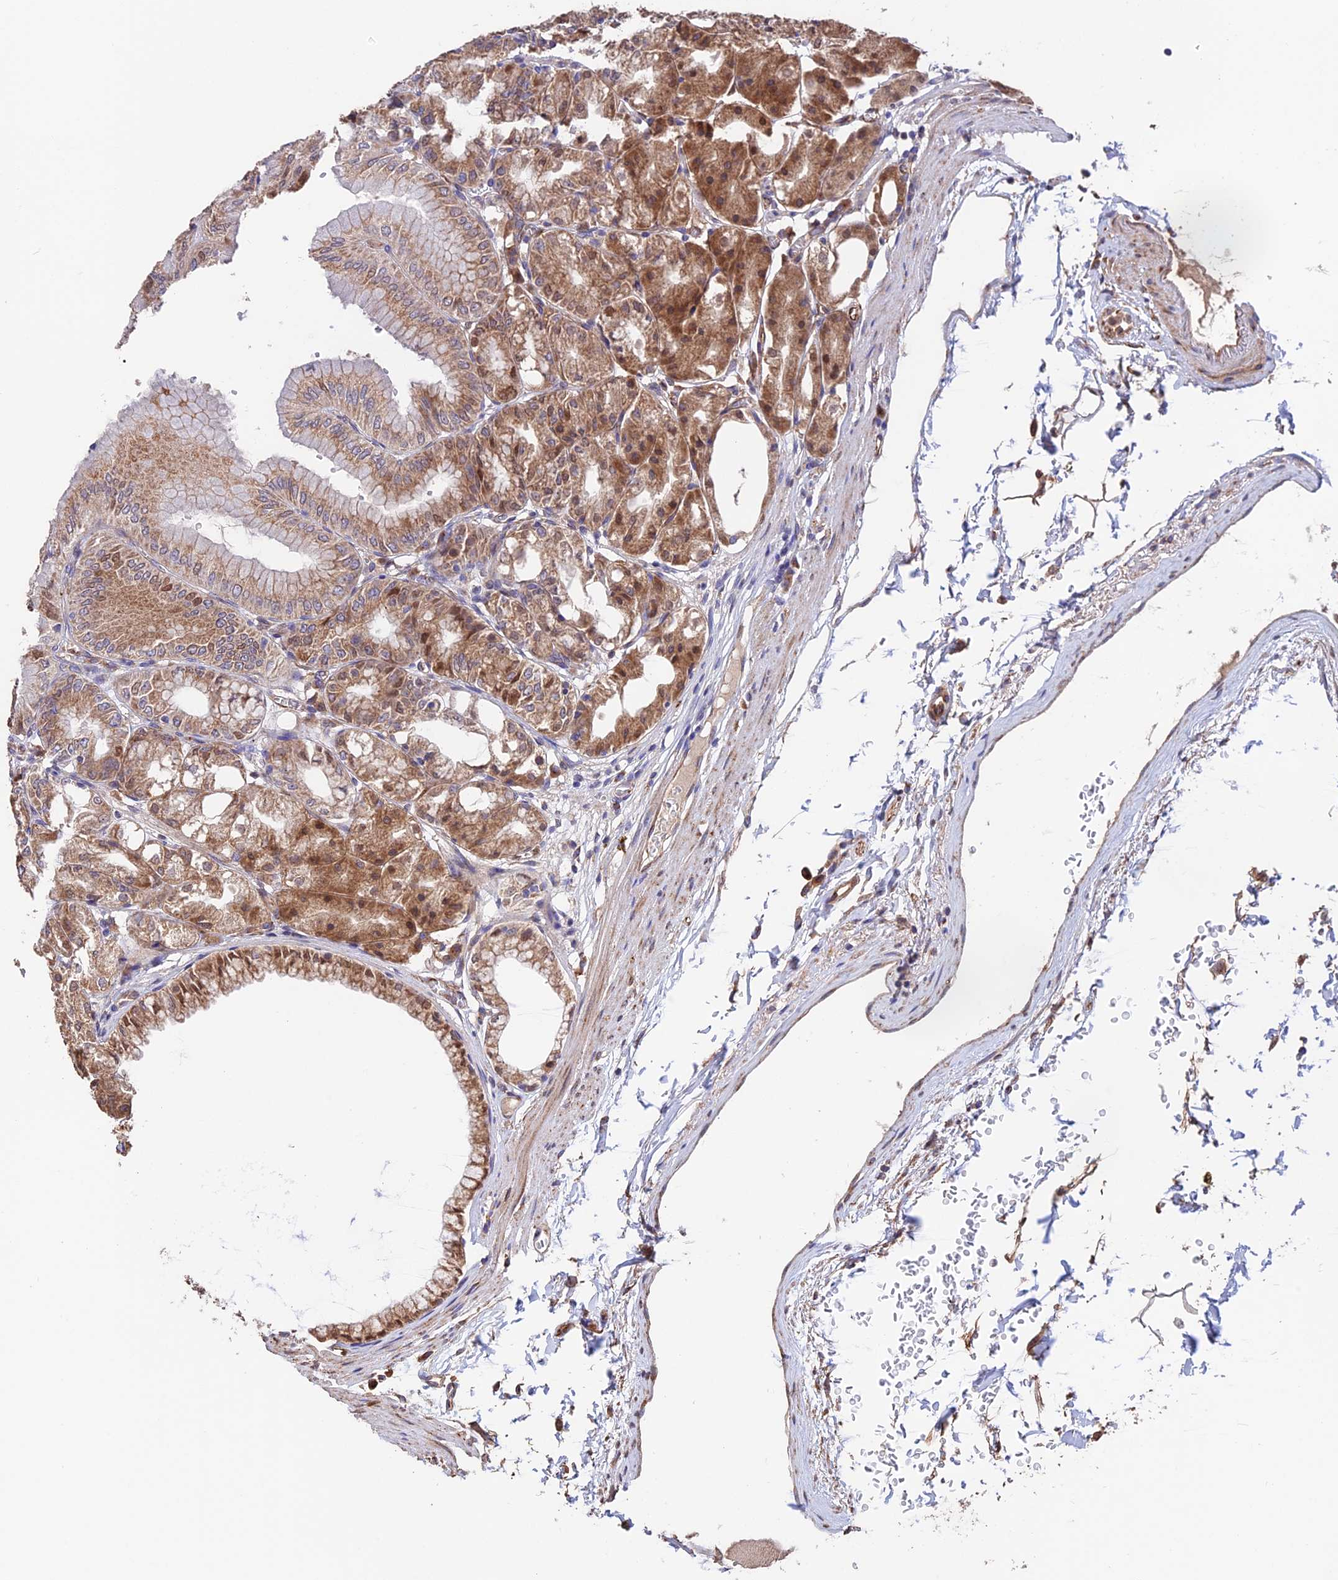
{"staining": {"intensity": "moderate", "quantity": ">75%", "location": "cytoplasmic/membranous"}, "tissue": "stomach", "cell_type": "Glandular cells", "image_type": "normal", "snomed": [{"axis": "morphology", "description": "Normal tissue, NOS"}, {"axis": "topography", "description": "Stomach, lower"}], "caption": "Immunohistochemical staining of unremarkable stomach exhibits moderate cytoplasmic/membranous protein staining in approximately >75% of glandular cells. The protein is shown in brown color, while the nuclei are stained blue.", "gene": "EMC3", "patient": {"sex": "male", "age": 71}}